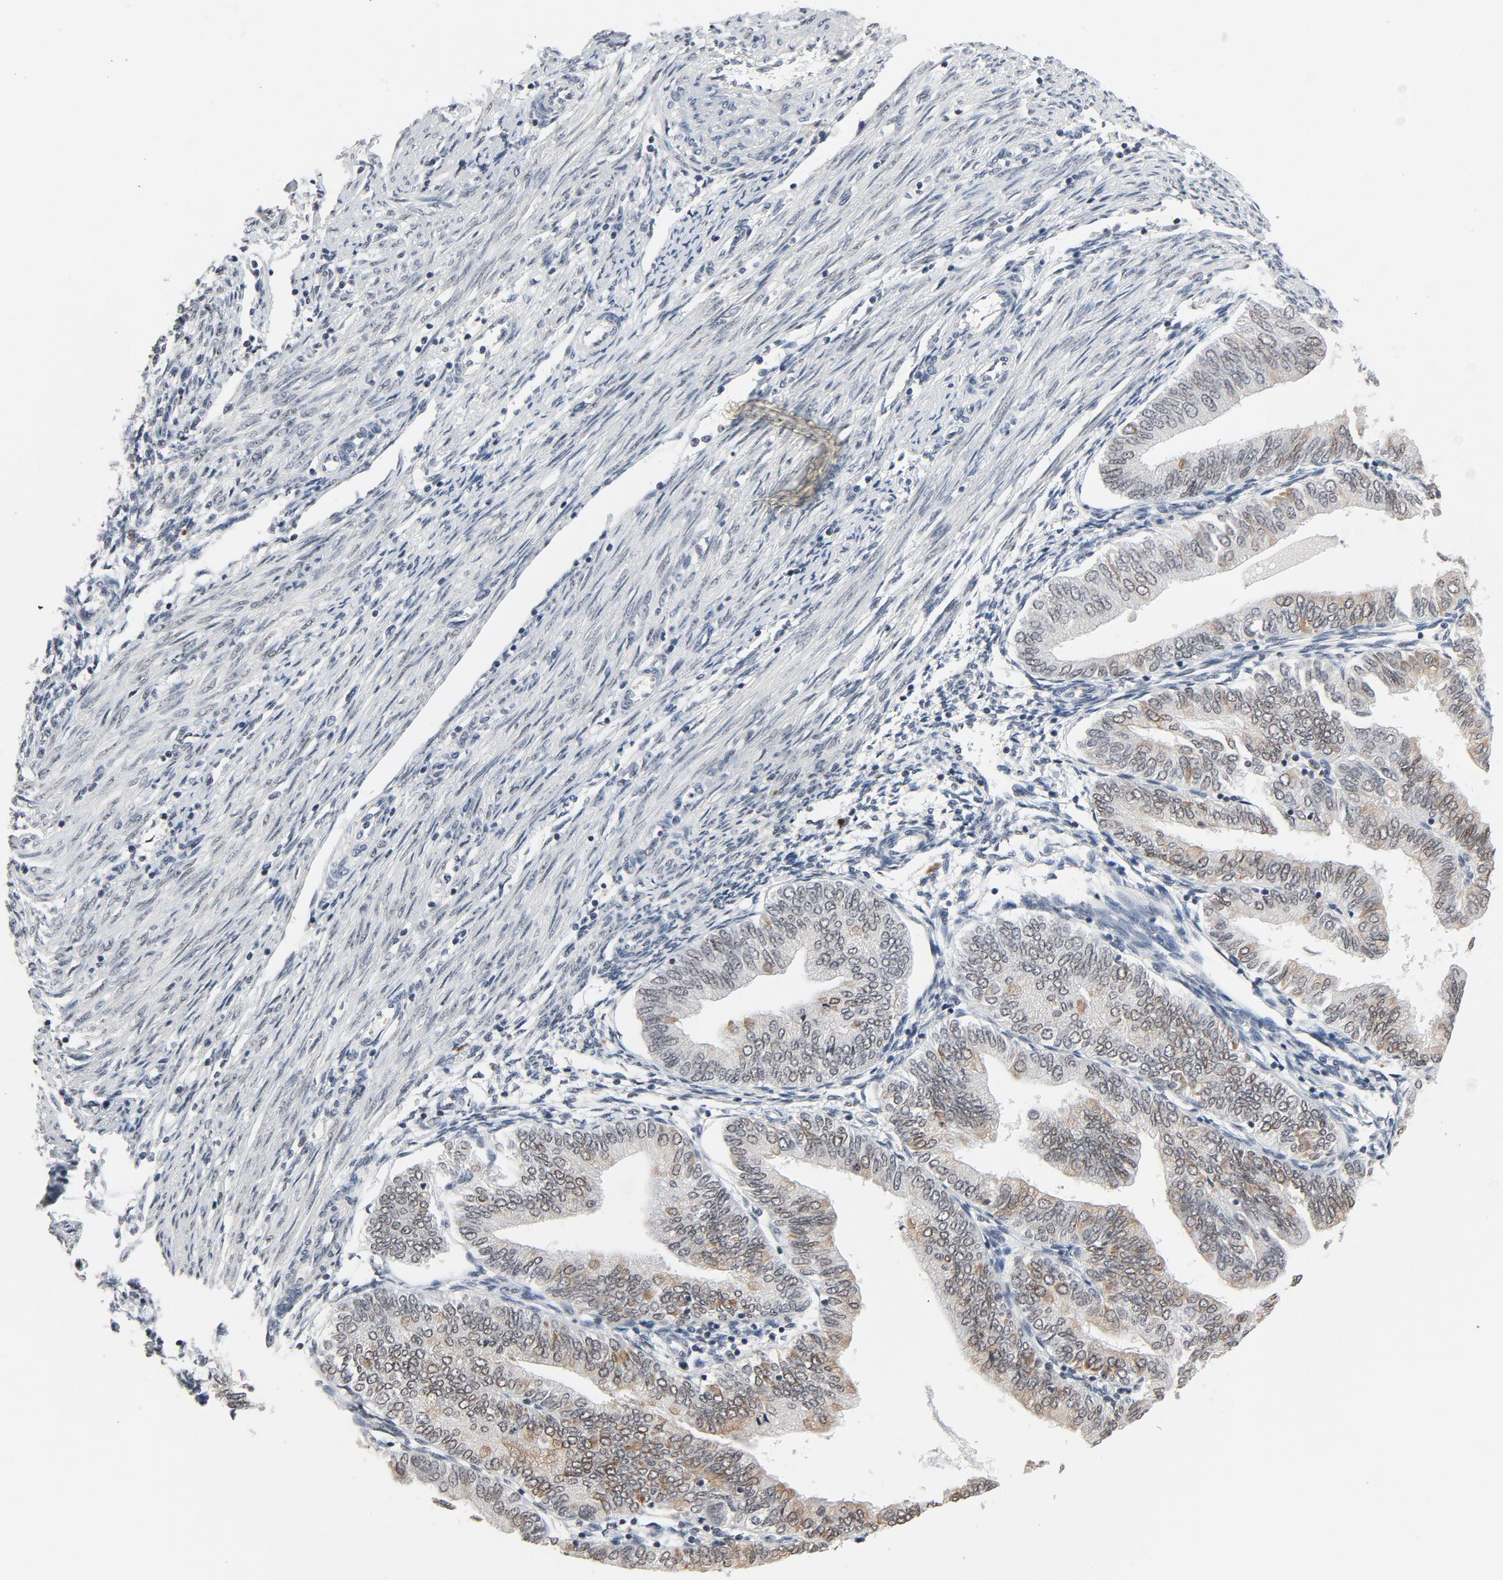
{"staining": {"intensity": "moderate", "quantity": "25%-75%", "location": "cytoplasmic/membranous,nuclear"}, "tissue": "endometrial cancer", "cell_type": "Tumor cells", "image_type": "cancer", "snomed": [{"axis": "morphology", "description": "Adenocarcinoma, NOS"}, {"axis": "topography", "description": "Endometrium"}], "caption": "Protein staining of endometrial cancer tissue demonstrates moderate cytoplasmic/membranous and nuclear staining in about 25%-75% of tumor cells. (DAB IHC with brightfield microscopy, high magnification).", "gene": "MRE11", "patient": {"sex": "female", "age": 51}}